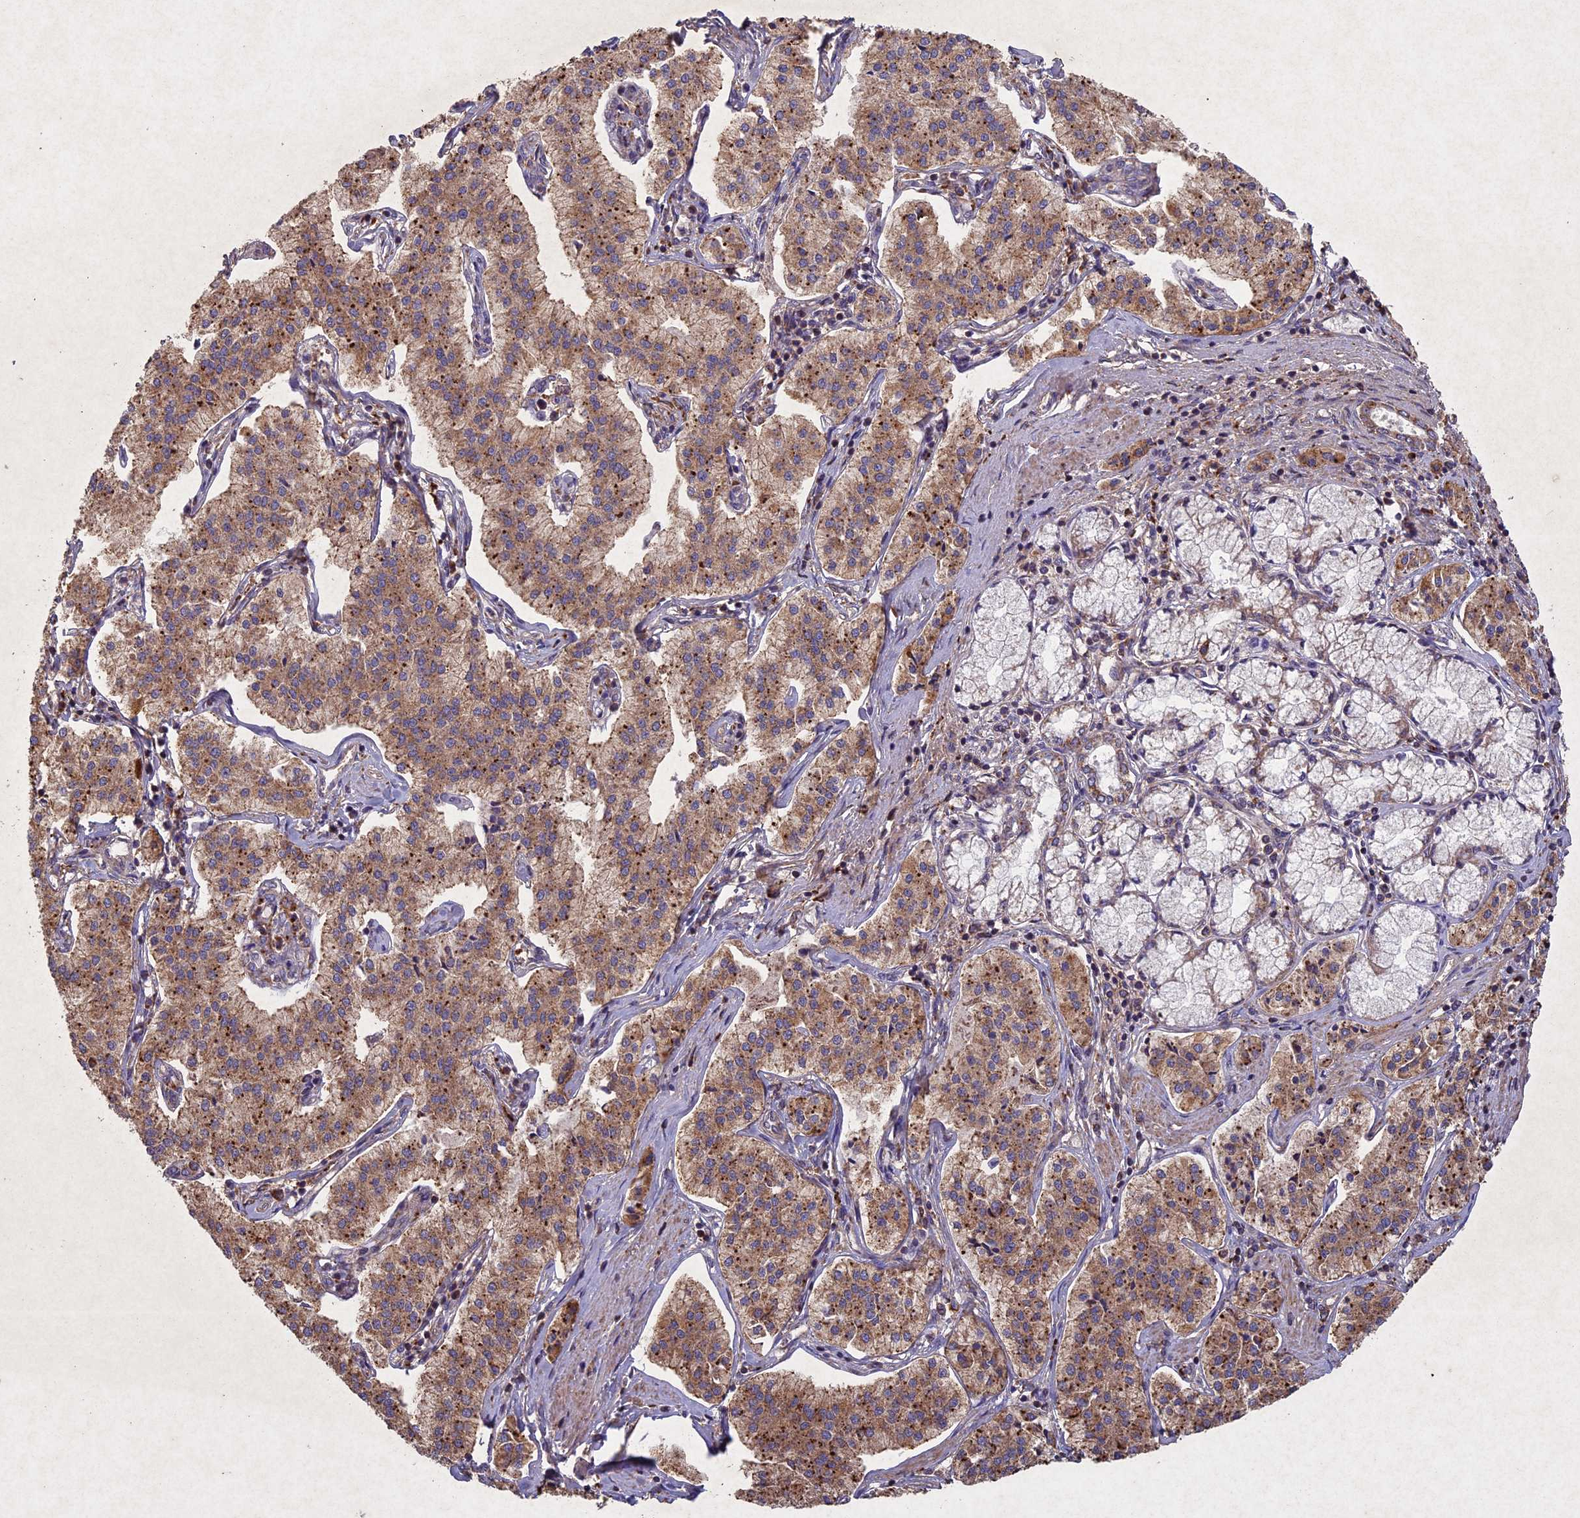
{"staining": {"intensity": "moderate", "quantity": ">75%", "location": "cytoplasmic/membranous"}, "tissue": "pancreatic cancer", "cell_type": "Tumor cells", "image_type": "cancer", "snomed": [{"axis": "morphology", "description": "Adenocarcinoma, NOS"}, {"axis": "topography", "description": "Pancreas"}], "caption": "A brown stain highlights moderate cytoplasmic/membranous staining of a protein in human pancreatic cancer (adenocarcinoma) tumor cells. The protein of interest is stained brown, and the nuclei are stained in blue (DAB IHC with brightfield microscopy, high magnification).", "gene": "CIAO2B", "patient": {"sex": "female", "age": 50}}